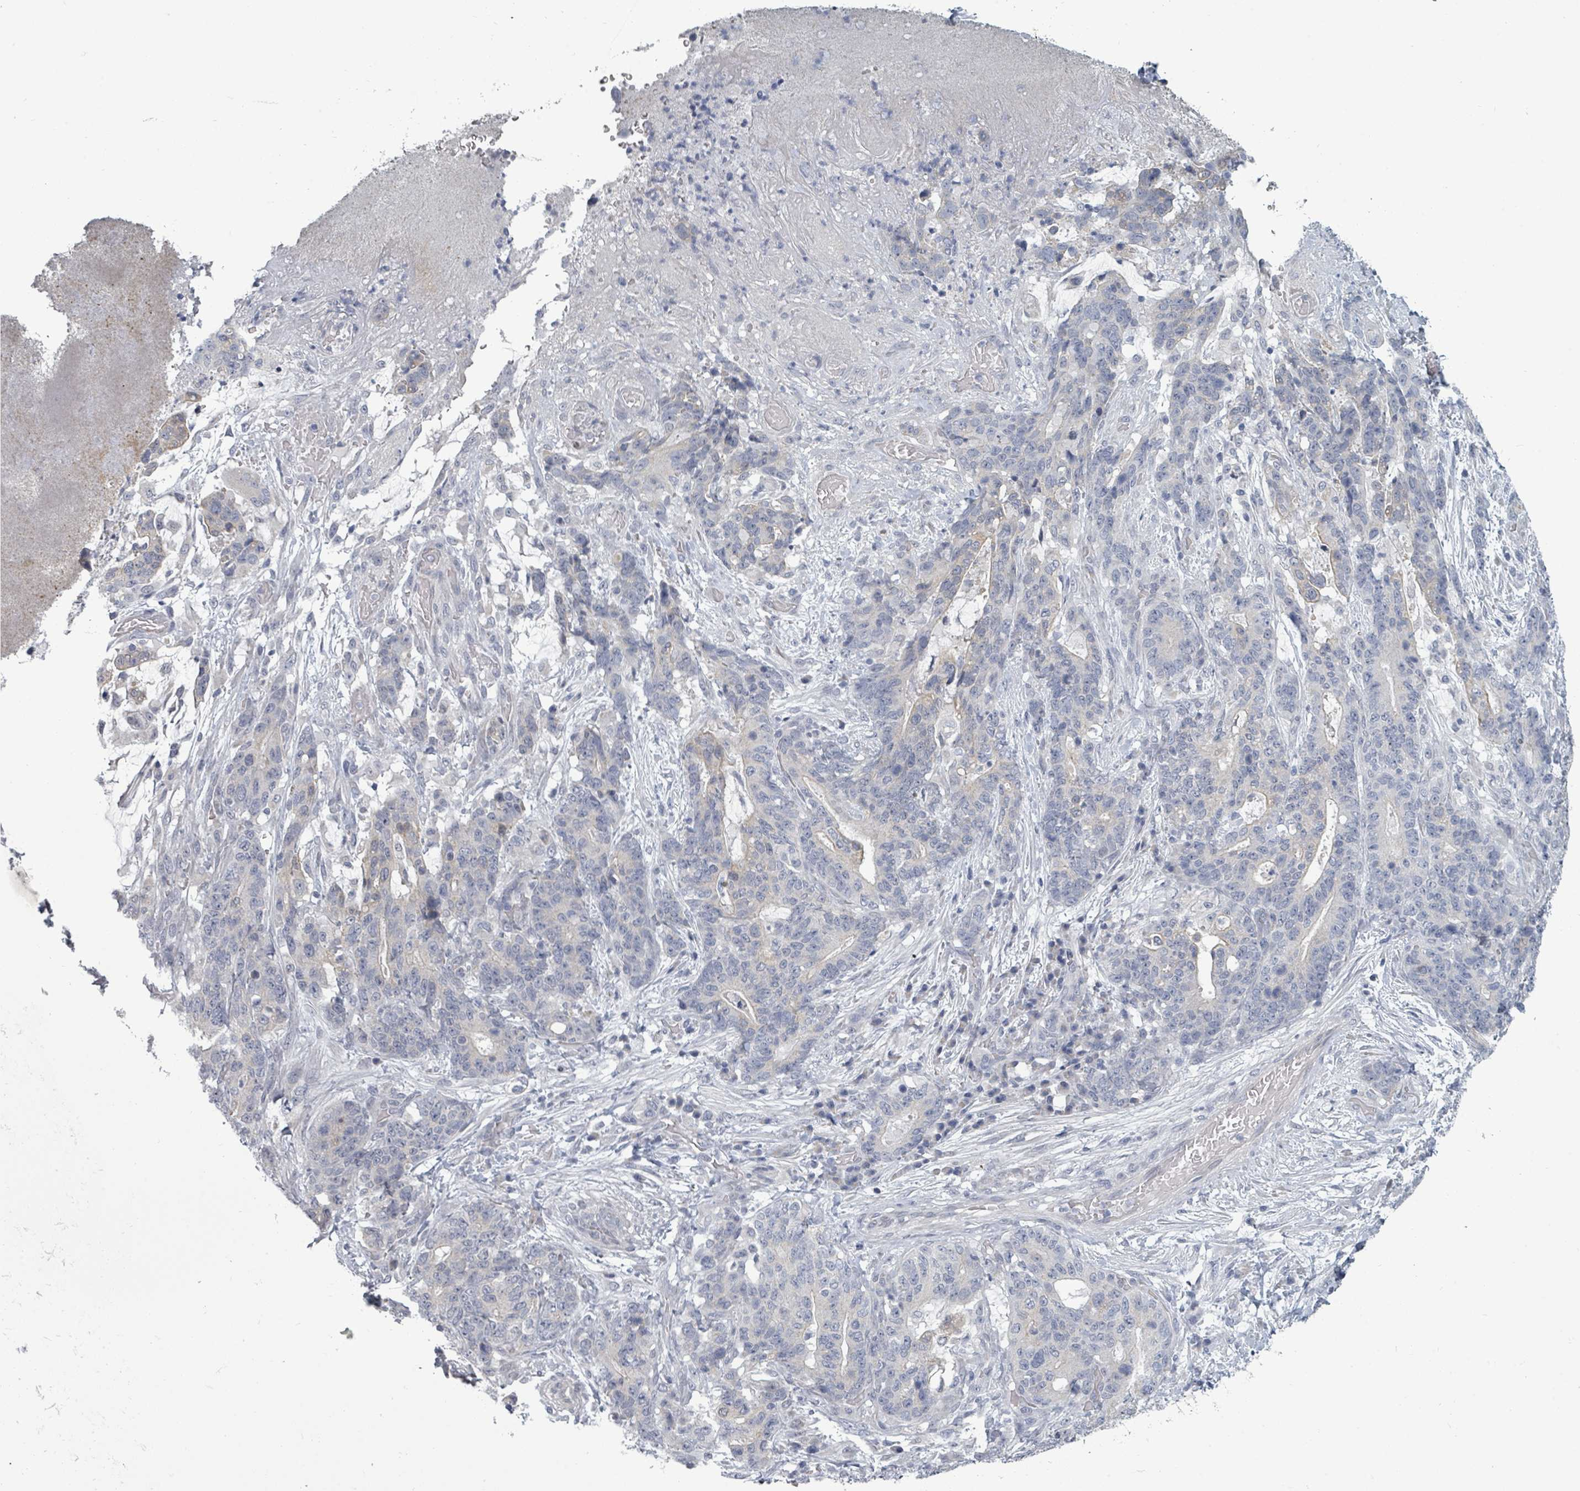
{"staining": {"intensity": "negative", "quantity": "none", "location": "none"}, "tissue": "stomach cancer", "cell_type": "Tumor cells", "image_type": "cancer", "snomed": [{"axis": "morphology", "description": "Normal tissue, NOS"}, {"axis": "morphology", "description": "Adenocarcinoma, NOS"}, {"axis": "topography", "description": "Stomach"}], "caption": "A histopathology image of human stomach cancer (adenocarcinoma) is negative for staining in tumor cells.", "gene": "ASB12", "patient": {"sex": "female", "age": 64}}